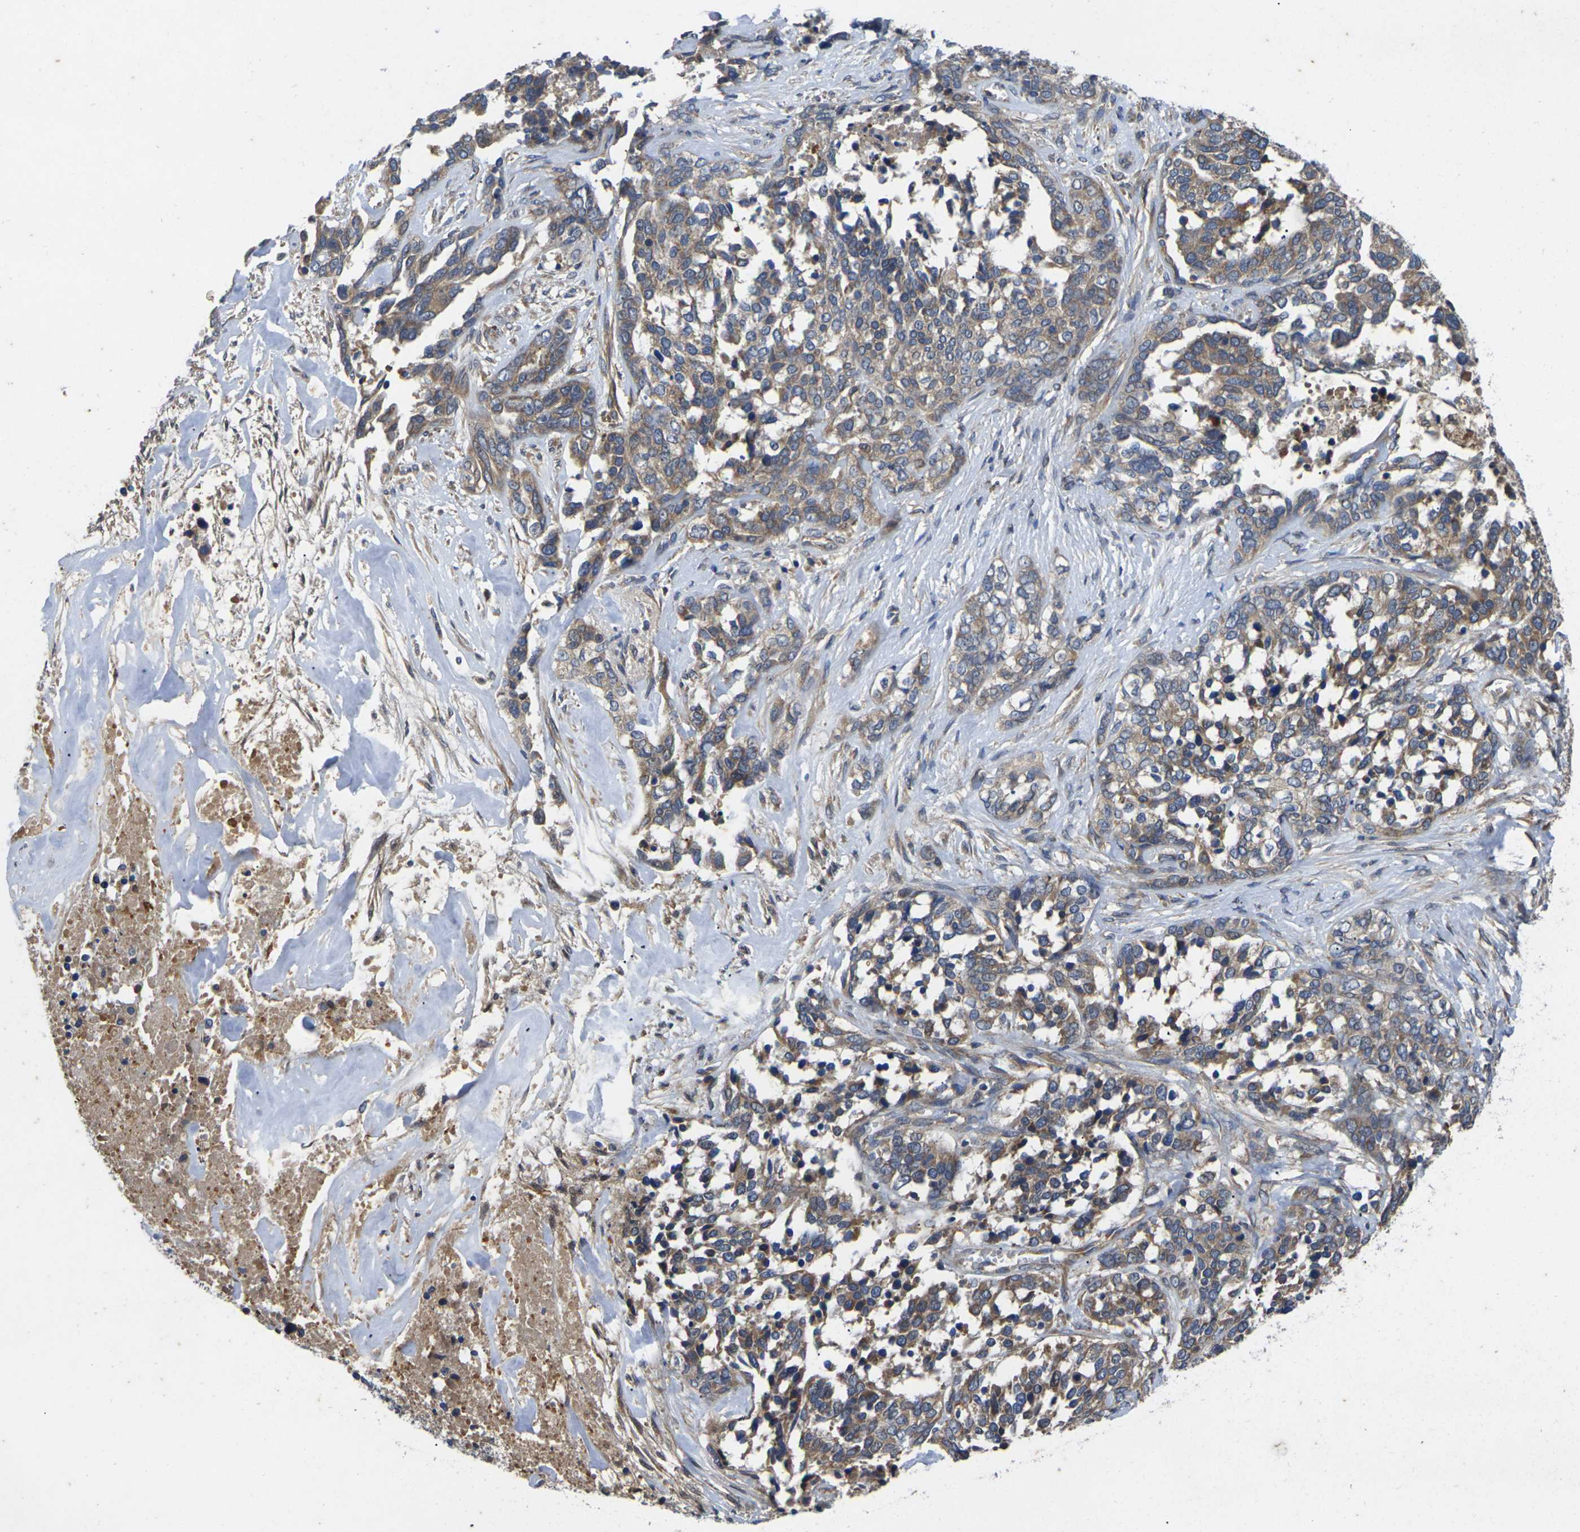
{"staining": {"intensity": "moderate", "quantity": ">75%", "location": "cytoplasmic/membranous"}, "tissue": "ovarian cancer", "cell_type": "Tumor cells", "image_type": "cancer", "snomed": [{"axis": "morphology", "description": "Cystadenocarcinoma, serous, NOS"}, {"axis": "topography", "description": "Ovary"}], "caption": "Human ovarian serous cystadenocarcinoma stained with a protein marker displays moderate staining in tumor cells.", "gene": "KIF1B", "patient": {"sex": "female", "age": 44}}